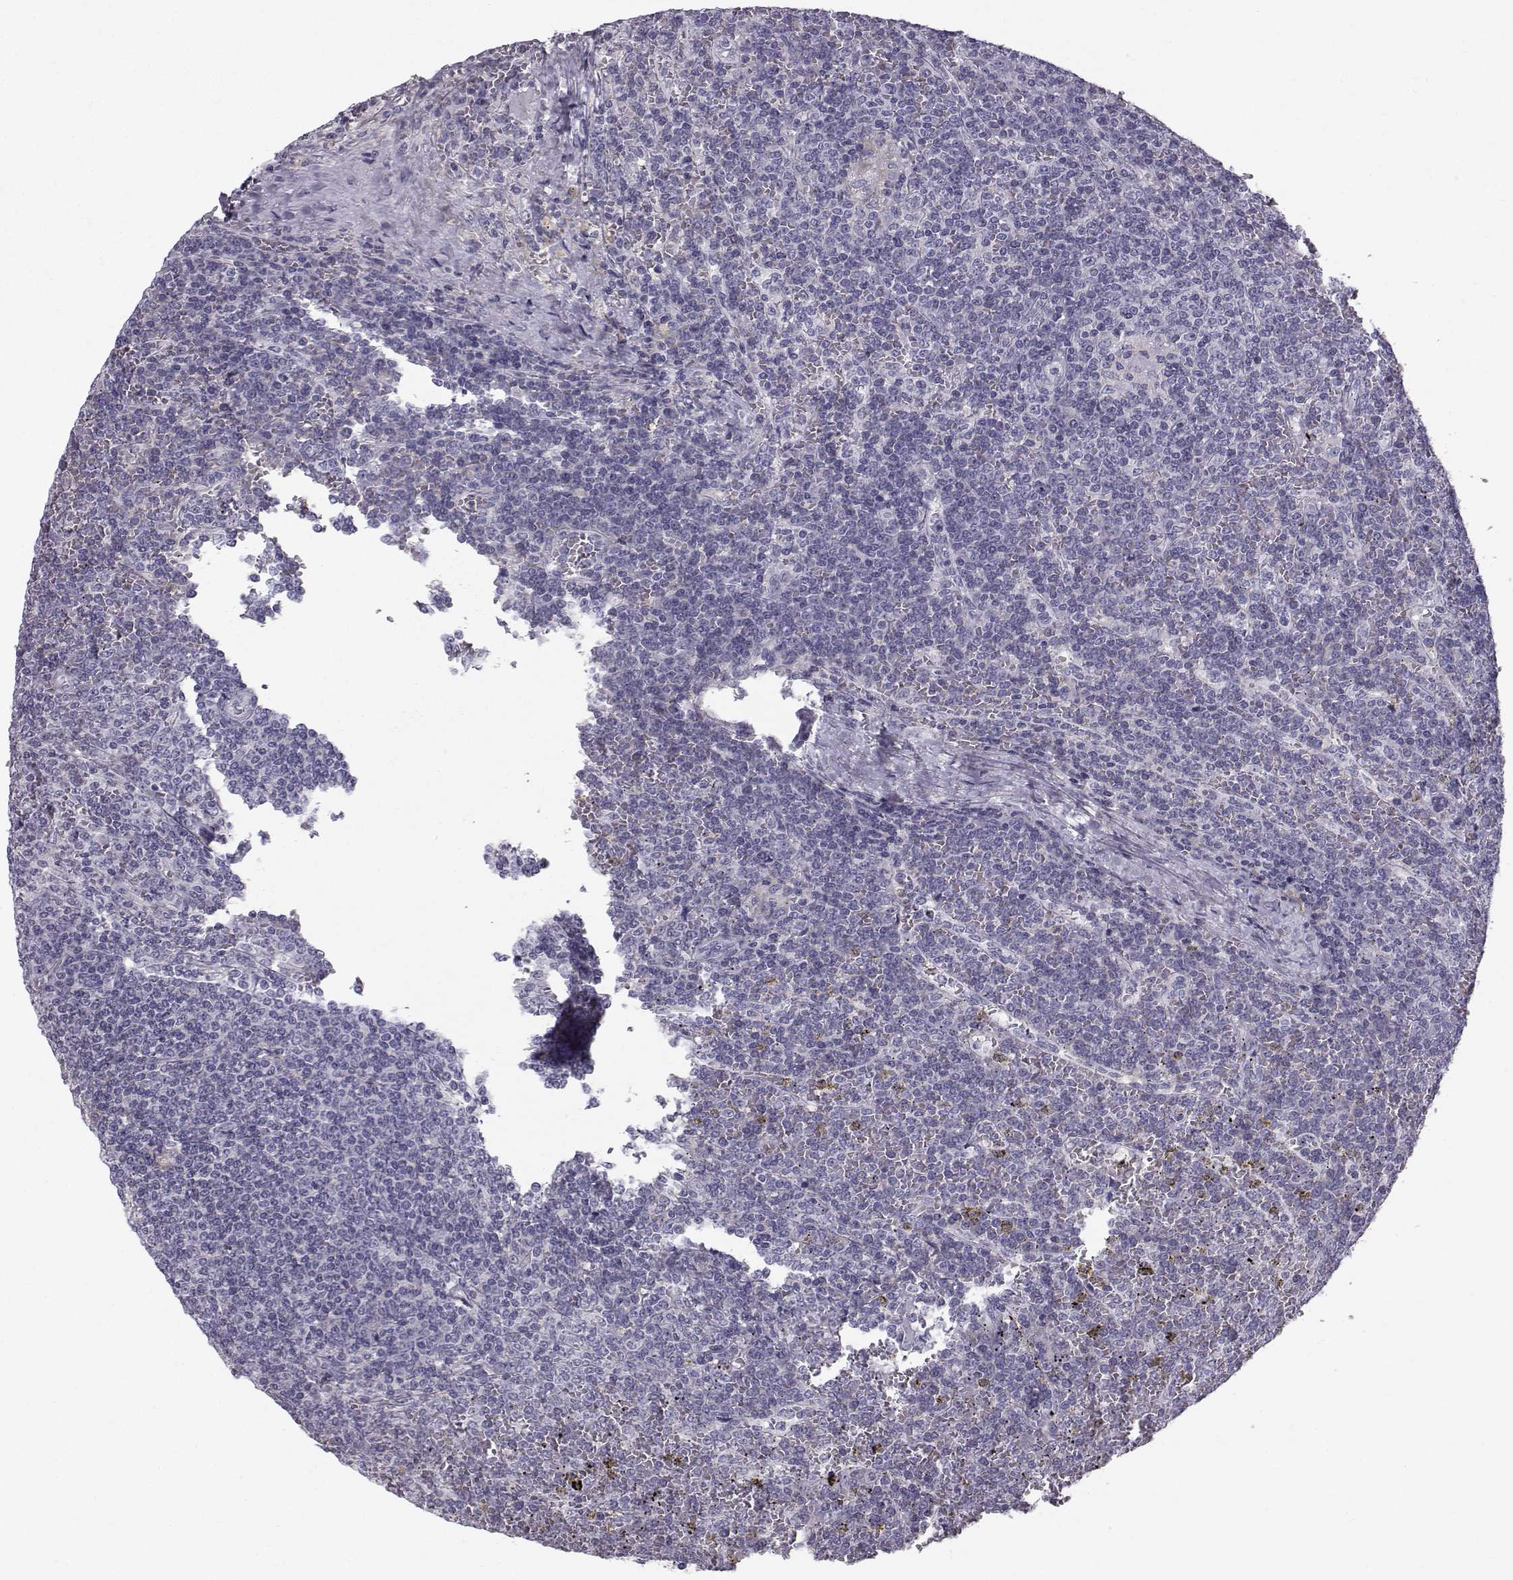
{"staining": {"intensity": "negative", "quantity": "none", "location": "none"}, "tissue": "lymphoma", "cell_type": "Tumor cells", "image_type": "cancer", "snomed": [{"axis": "morphology", "description": "Malignant lymphoma, non-Hodgkin's type, Low grade"}, {"axis": "topography", "description": "Spleen"}], "caption": "The IHC image has no significant staining in tumor cells of malignant lymphoma, non-Hodgkin's type (low-grade) tissue.", "gene": "SPDYE4", "patient": {"sex": "female", "age": 19}}